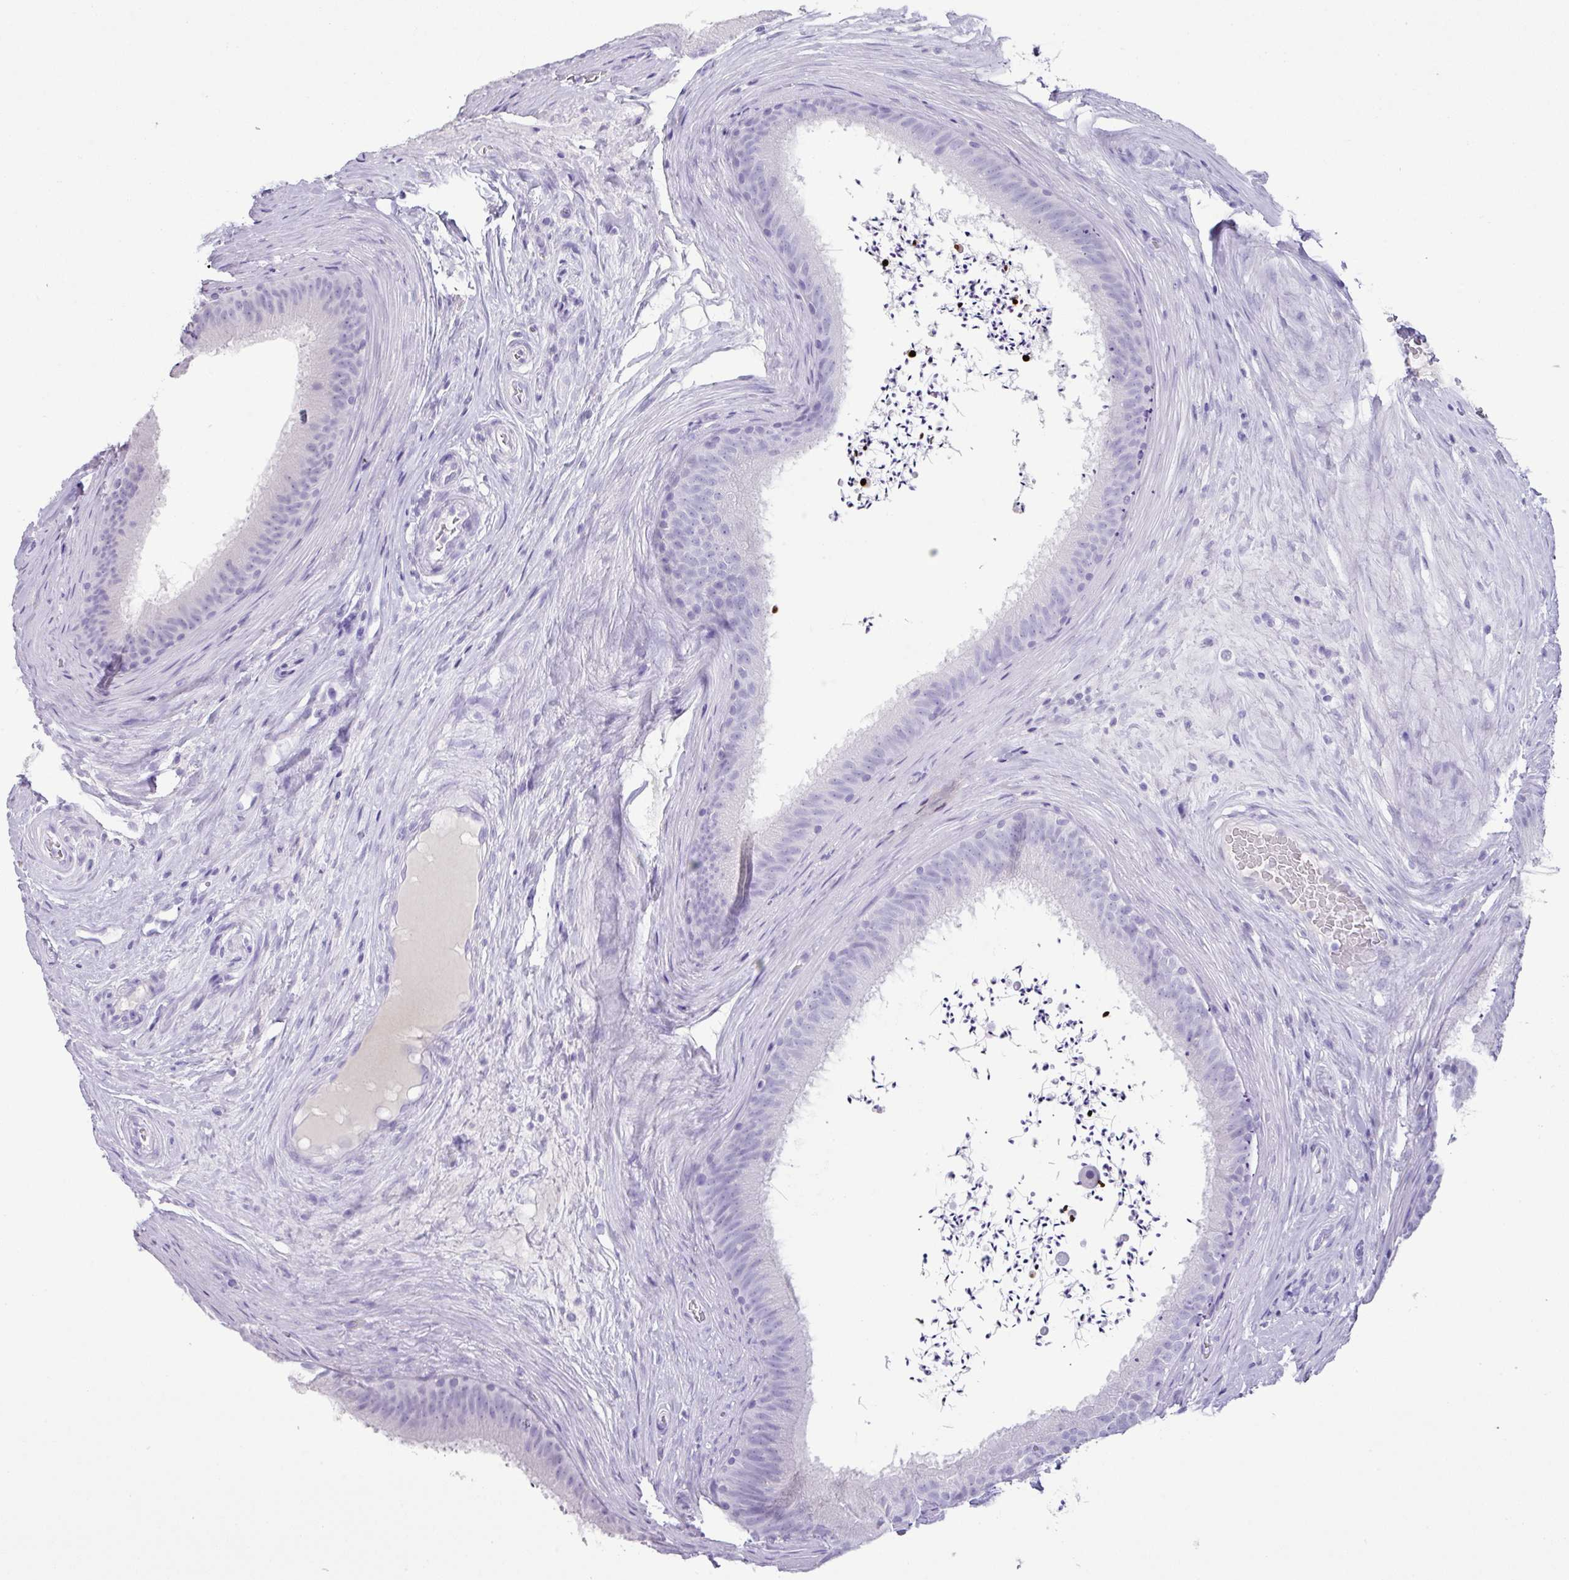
{"staining": {"intensity": "negative", "quantity": "none", "location": "none"}, "tissue": "epididymis", "cell_type": "Glandular cells", "image_type": "normal", "snomed": [{"axis": "morphology", "description": "Normal tissue, NOS"}, {"axis": "topography", "description": "Testis"}, {"axis": "topography", "description": "Epididymis"}], "caption": "Image shows no significant protein expression in glandular cells of benign epididymis.", "gene": "TNP1", "patient": {"sex": "male", "age": 41}}